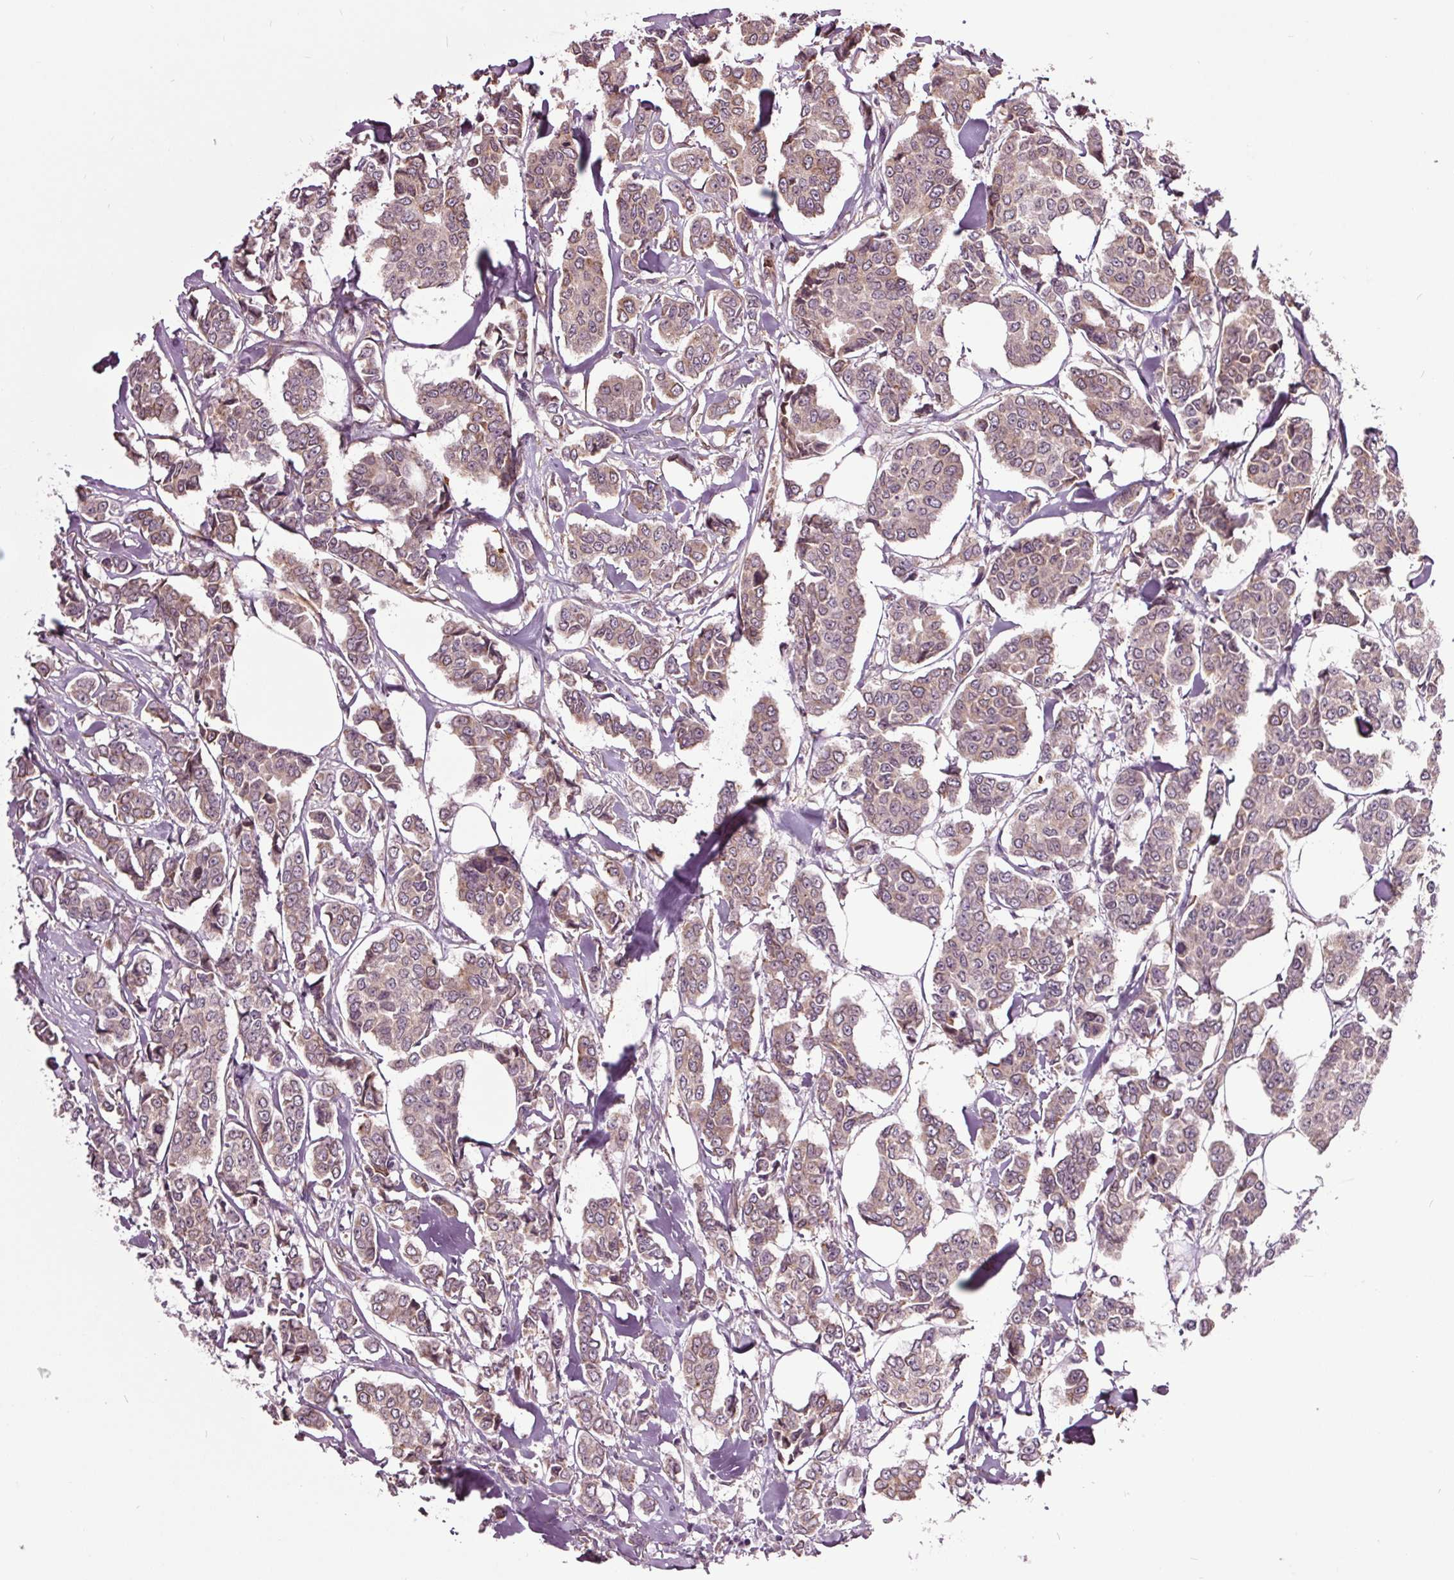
{"staining": {"intensity": "moderate", "quantity": "25%-75%", "location": "cytoplasmic/membranous"}, "tissue": "breast cancer", "cell_type": "Tumor cells", "image_type": "cancer", "snomed": [{"axis": "morphology", "description": "Duct carcinoma"}, {"axis": "topography", "description": "Breast"}], "caption": "Breast invasive ductal carcinoma stained with IHC exhibits moderate cytoplasmic/membranous positivity in about 25%-75% of tumor cells. (DAB (3,3'-diaminobenzidine) = brown stain, brightfield microscopy at high magnification).", "gene": "HAUS5", "patient": {"sex": "female", "age": 94}}